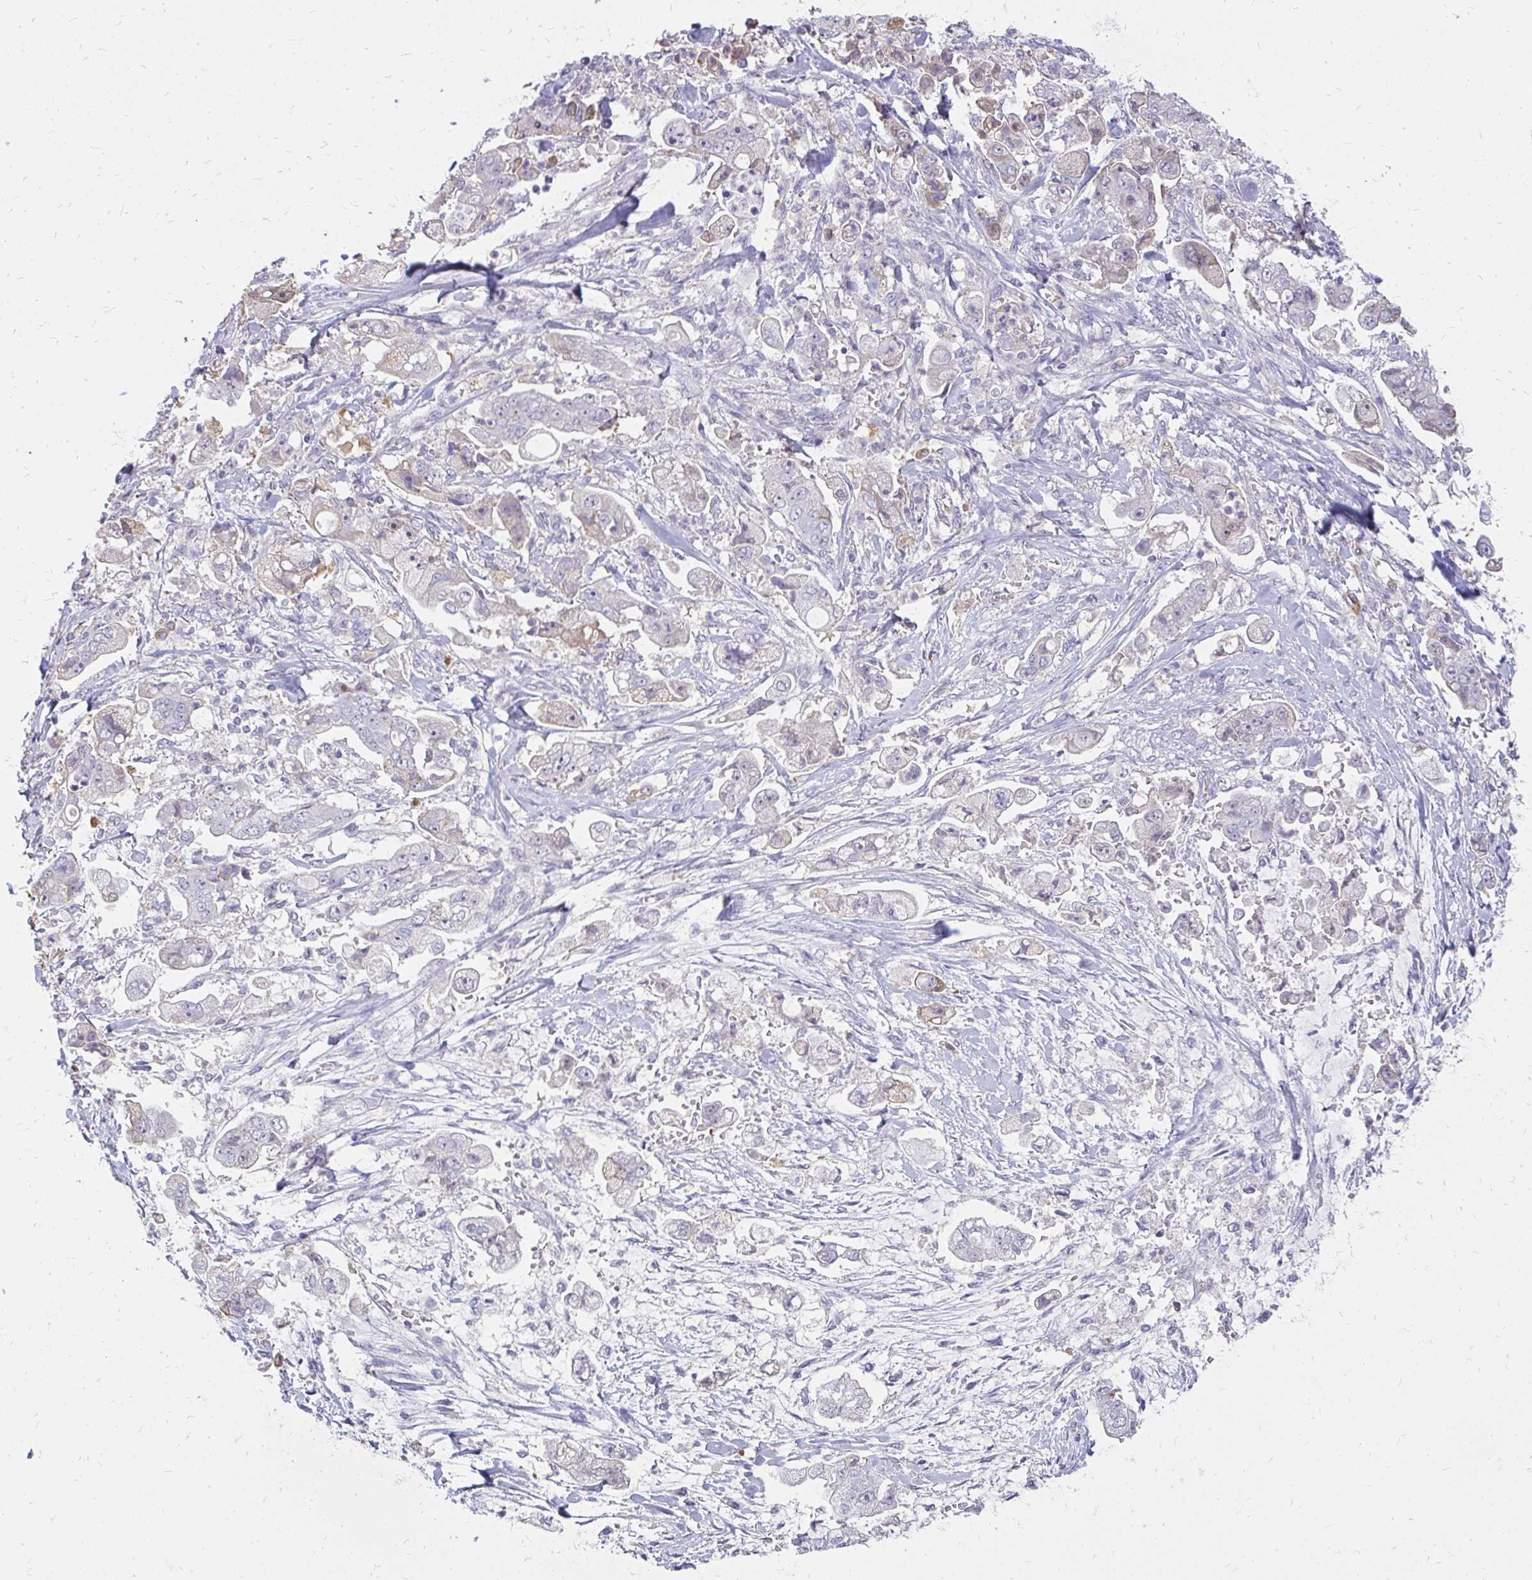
{"staining": {"intensity": "weak", "quantity": "<25%", "location": "cytoplasmic/membranous"}, "tissue": "stomach cancer", "cell_type": "Tumor cells", "image_type": "cancer", "snomed": [{"axis": "morphology", "description": "Adenocarcinoma, NOS"}, {"axis": "topography", "description": "Stomach"}], "caption": "Stomach cancer stained for a protein using immunohistochemistry (IHC) reveals no expression tumor cells.", "gene": "FAM9A", "patient": {"sex": "male", "age": 62}}